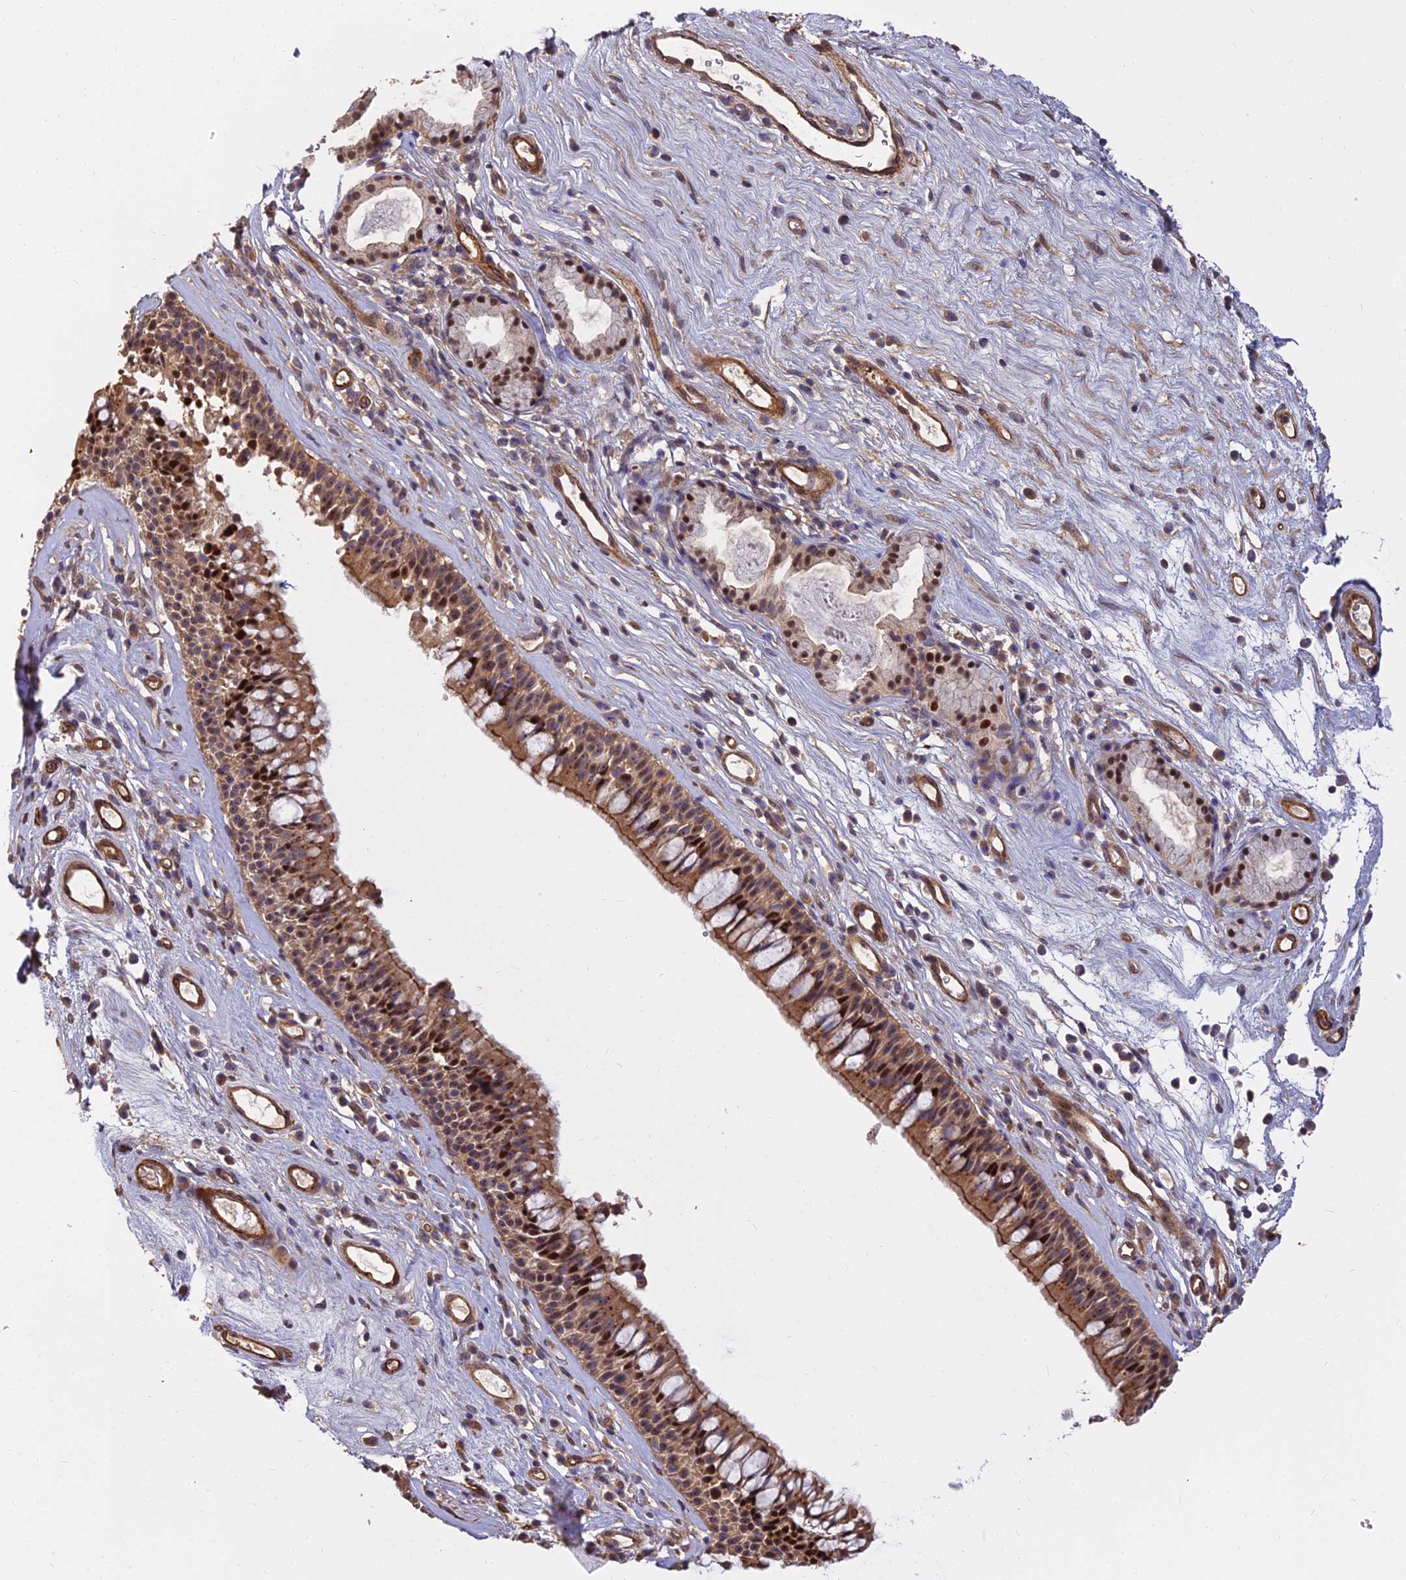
{"staining": {"intensity": "strong", "quantity": "25%-75%", "location": "cytoplasmic/membranous,nuclear"}, "tissue": "nasopharynx", "cell_type": "Respiratory epithelial cells", "image_type": "normal", "snomed": [{"axis": "morphology", "description": "Normal tissue, NOS"}, {"axis": "morphology", "description": "Inflammation, NOS"}, {"axis": "morphology", "description": "Malignant melanoma, Metastatic site"}, {"axis": "topography", "description": "Nasopharynx"}], "caption": "Protein expression analysis of unremarkable nasopharynx displays strong cytoplasmic/membranous,nuclear expression in approximately 25%-75% of respiratory epithelial cells.", "gene": "TCEA3", "patient": {"sex": "male", "age": 70}}